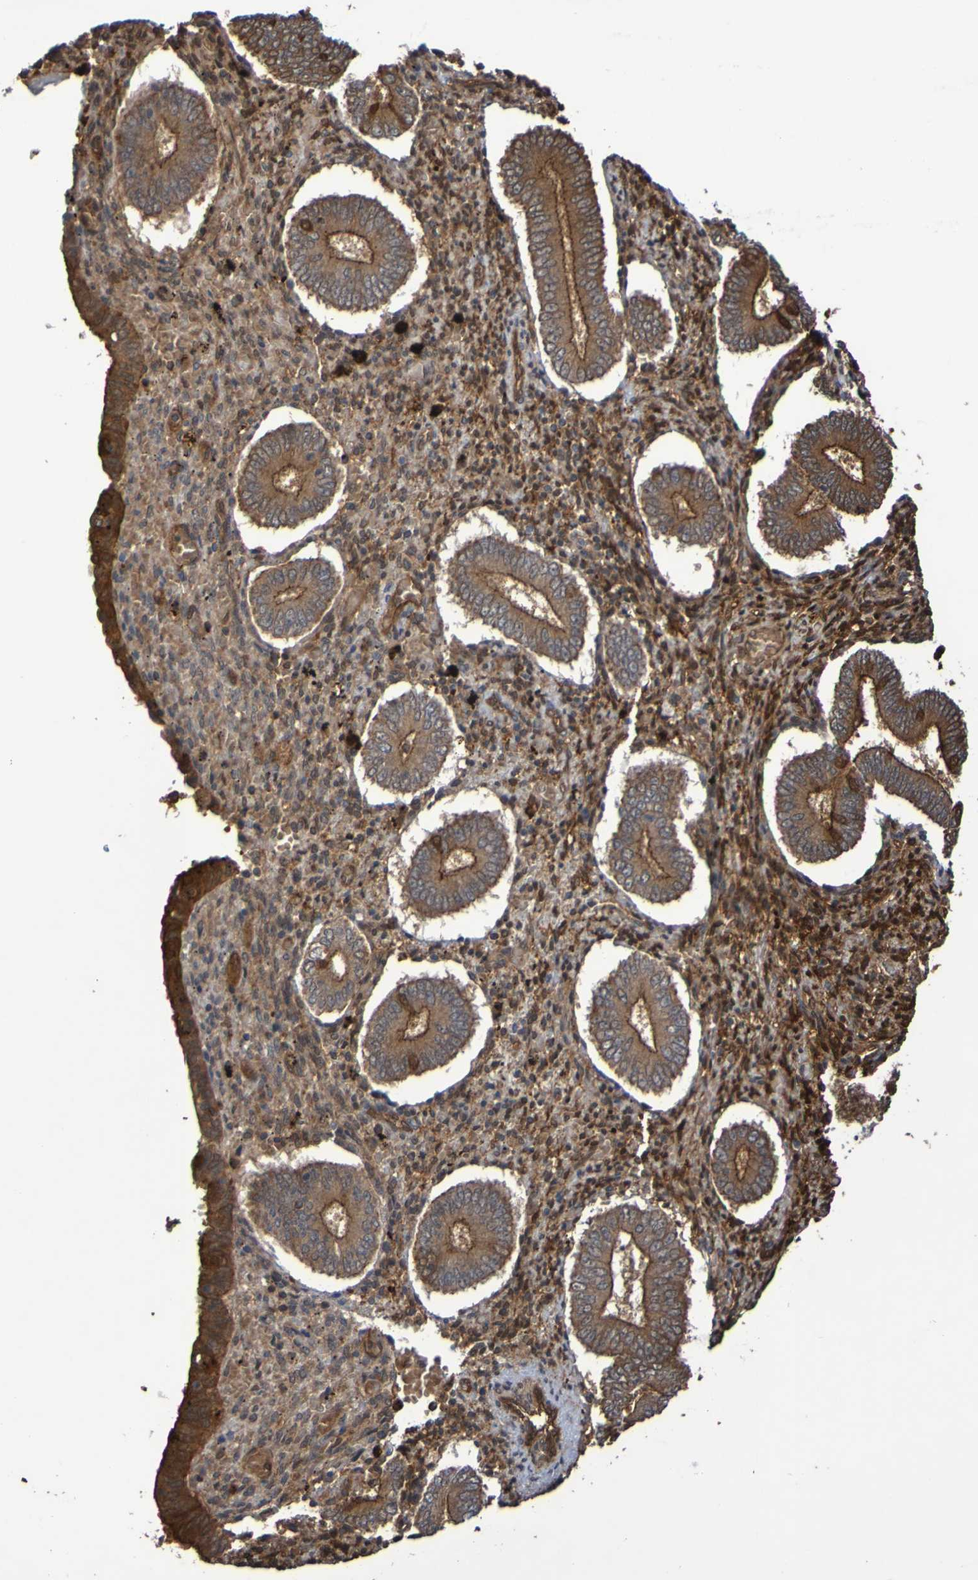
{"staining": {"intensity": "strong", "quantity": ">75%", "location": "cytoplasmic/membranous"}, "tissue": "endometrium", "cell_type": "Cells in endometrial stroma", "image_type": "normal", "snomed": [{"axis": "morphology", "description": "Normal tissue, NOS"}, {"axis": "topography", "description": "Endometrium"}], "caption": "This photomicrograph demonstrates normal endometrium stained with IHC to label a protein in brown. The cytoplasmic/membranous of cells in endometrial stroma show strong positivity for the protein. Nuclei are counter-stained blue.", "gene": "SERPINB6", "patient": {"sex": "female", "age": 42}}